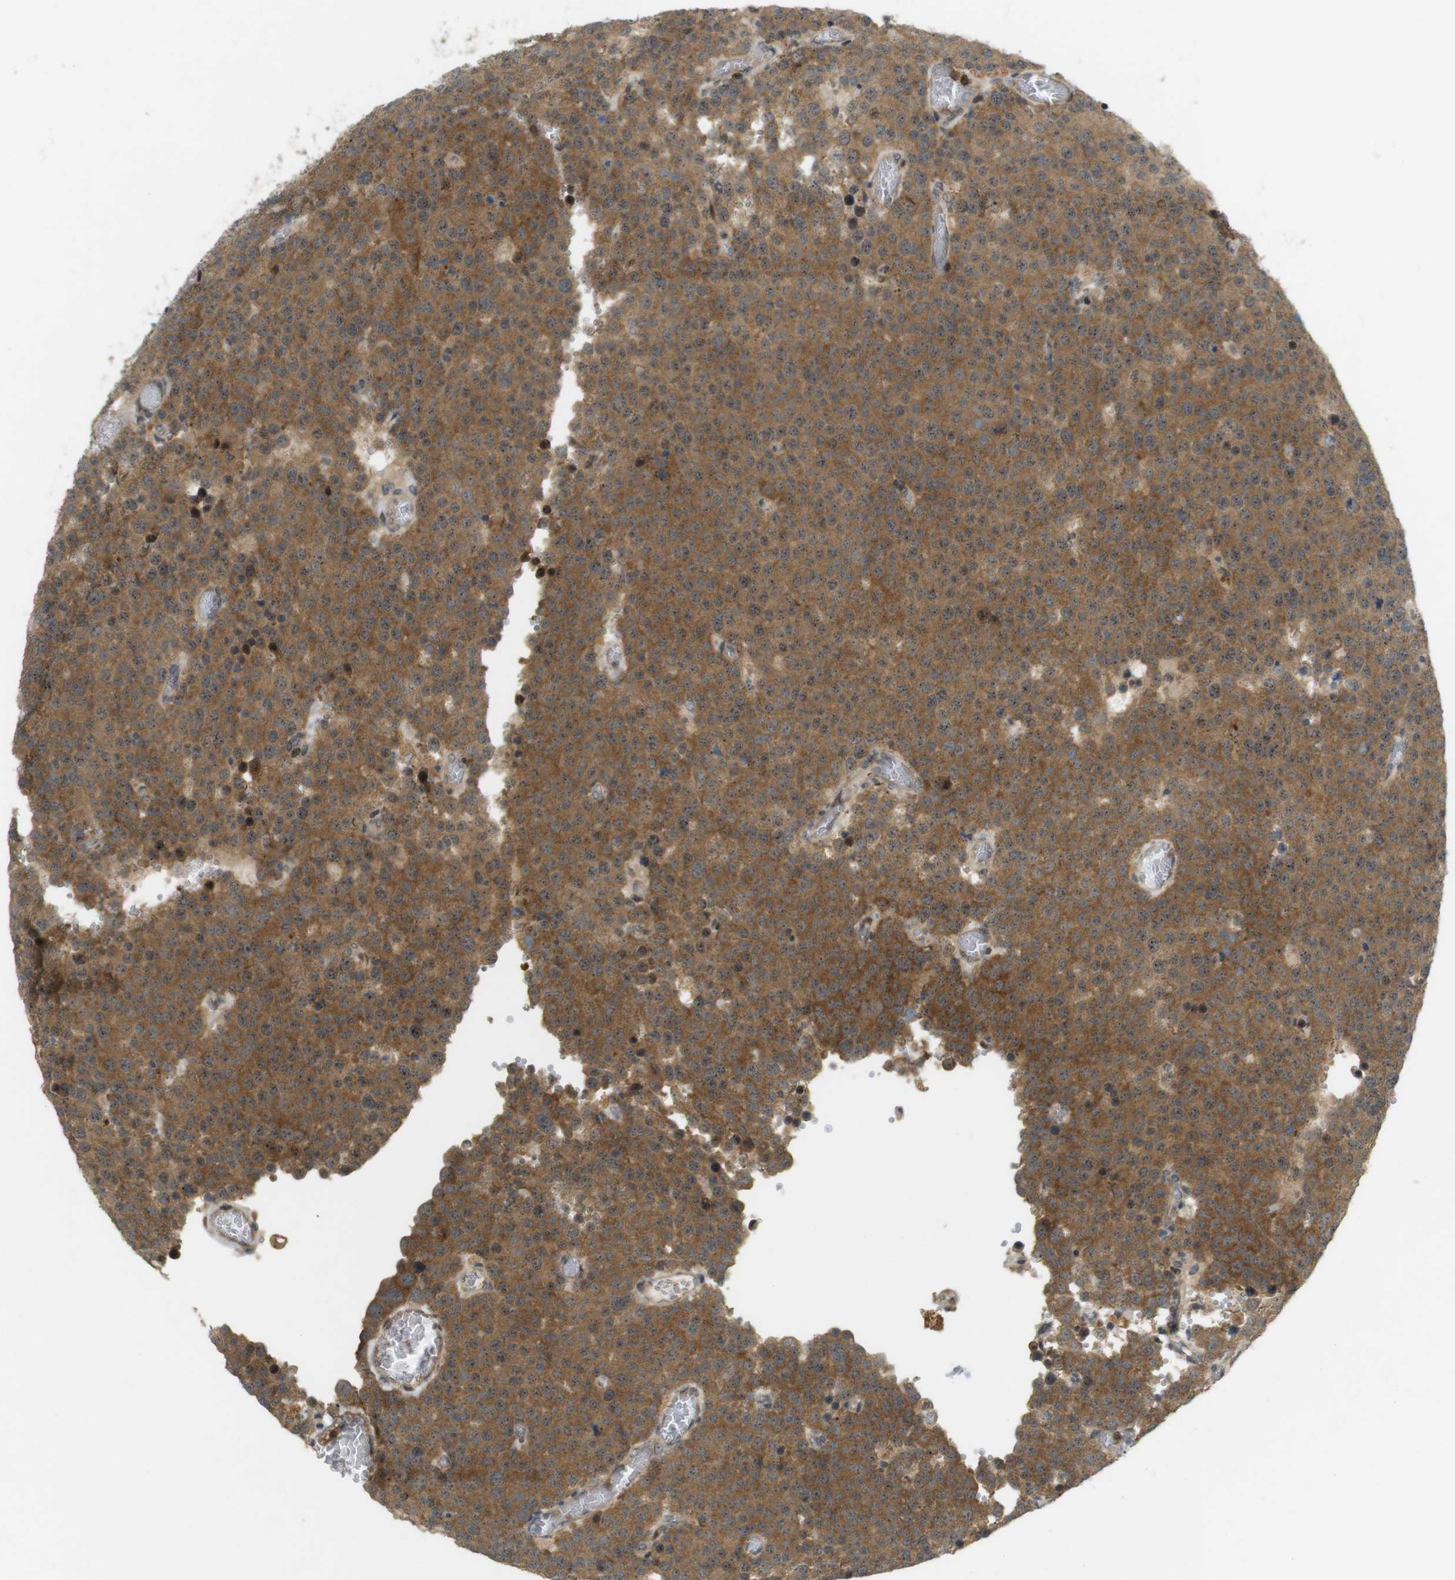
{"staining": {"intensity": "moderate", "quantity": ">75%", "location": "cytoplasmic/membranous,nuclear"}, "tissue": "testis cancer", "cell_type": "Tumor cells", "image_type": "cancer", "snomed": [{"axis": "morphology", "description": "Normal tissue, NOS"}, {"axis": "morphology", "description": "Seminoma, NOS"}, {"axis": "topography", "description": "Testis"}], "caption": "Protein staining of testis seminoma tissue exhibits moderate cytoplasmic/membranous and nuclear staining in approximately >75% of tumor cells.", "gene": "TMX3", "patient": {"sex": "male", "age": 71}}